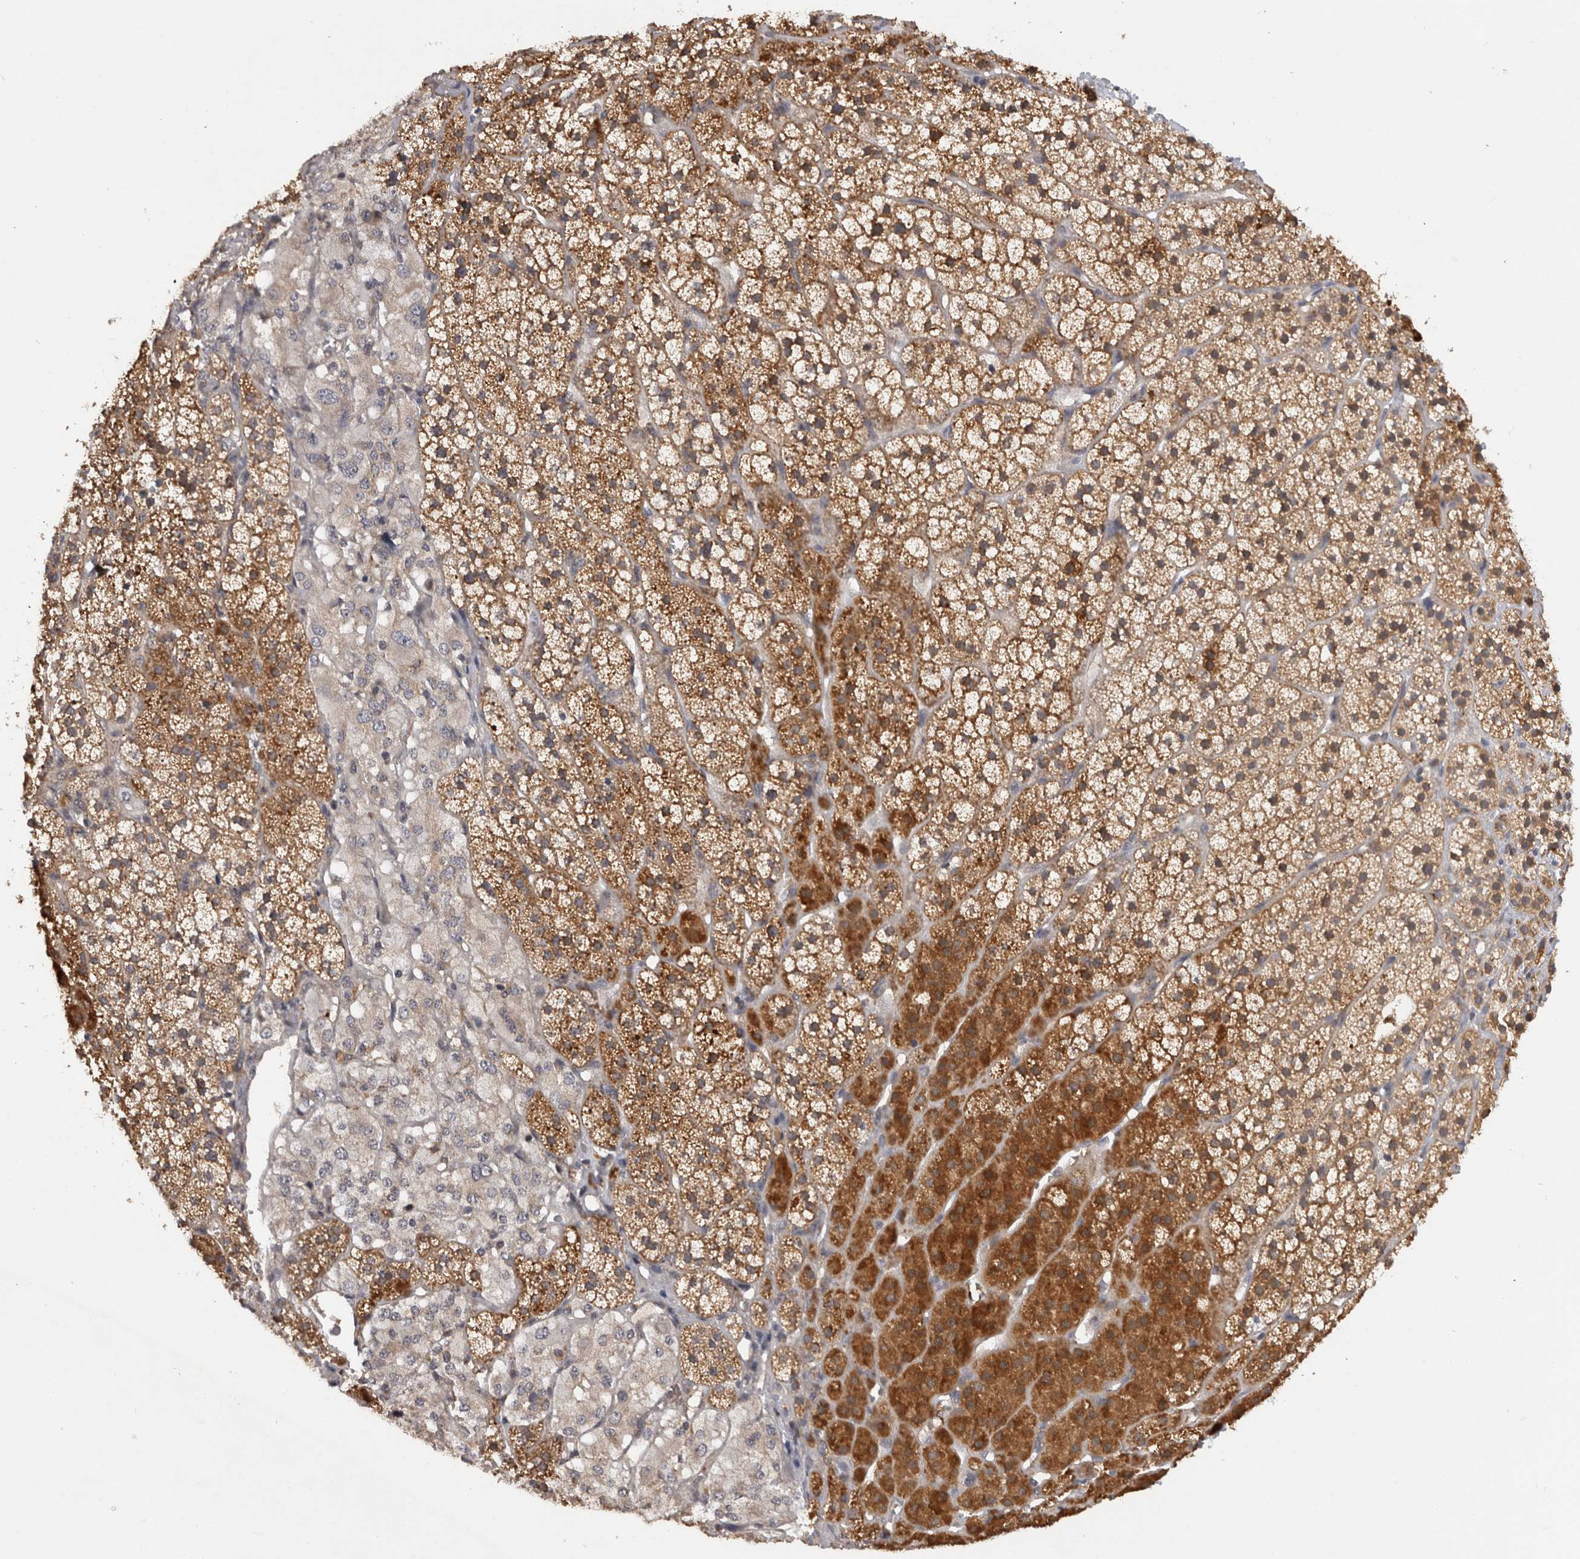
{"staining": {"intensity": "moderate", "quantity": ">75%", "location": "cytoplasmic/membranous"}, "tissue": "adrenal gland", "cell_type": "Glandular cells", "image_type": "normal", "snomed": [{"axis": "morphology", "description": "Normal tissue, NOS"}, {"axis": "topography", "description": "Adrenal gland"}], "caption": "Benign adrenal gland shows moderate cytoplasmic/membranous expression in about >75% of glandular cells Nuclei are stained in blue..", "gene": "ACAT2", "patient": {"sex": "female", "age": 44}}